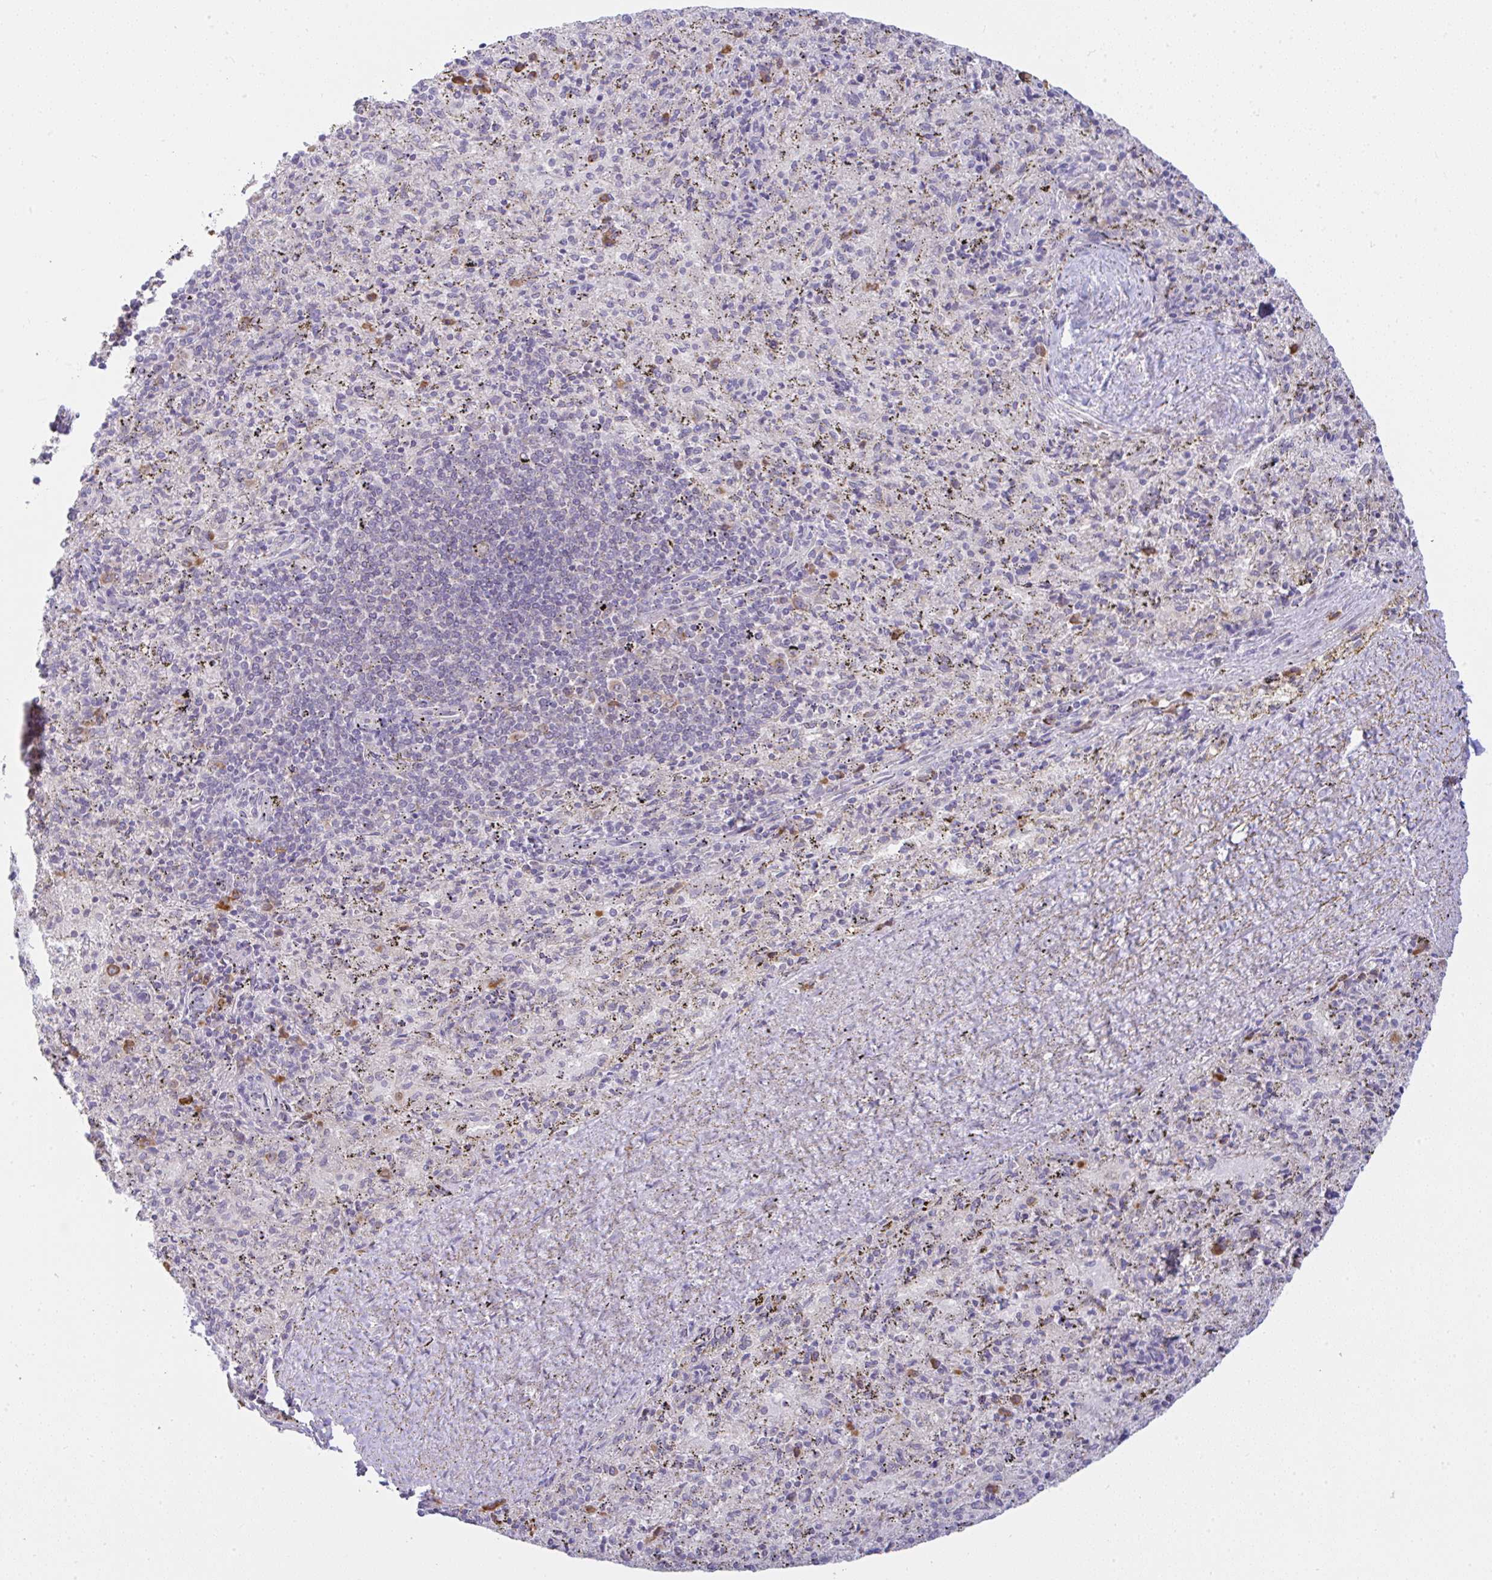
{"staining": {"intensity": "moderate", "quantity": "<25%", "location": "cytoplasmic/membranous"}, "tissue": "spleen", "cell_type": "Cells in red pulp", "image_type": "normal", "snomed": [{"axis": "morphology", "description": "Normal tissue, NOS"}, {"axis": "topography", "description": "Spleen"}], "caption": "Unremarkable spleen displays moderate cytoplasmic/membranous positivity in approximately <25% of cells in red pulp, visualized by immunohistochemistry.", "gene": "DERL2", "patient": {"sex": "male", "age": 57}}